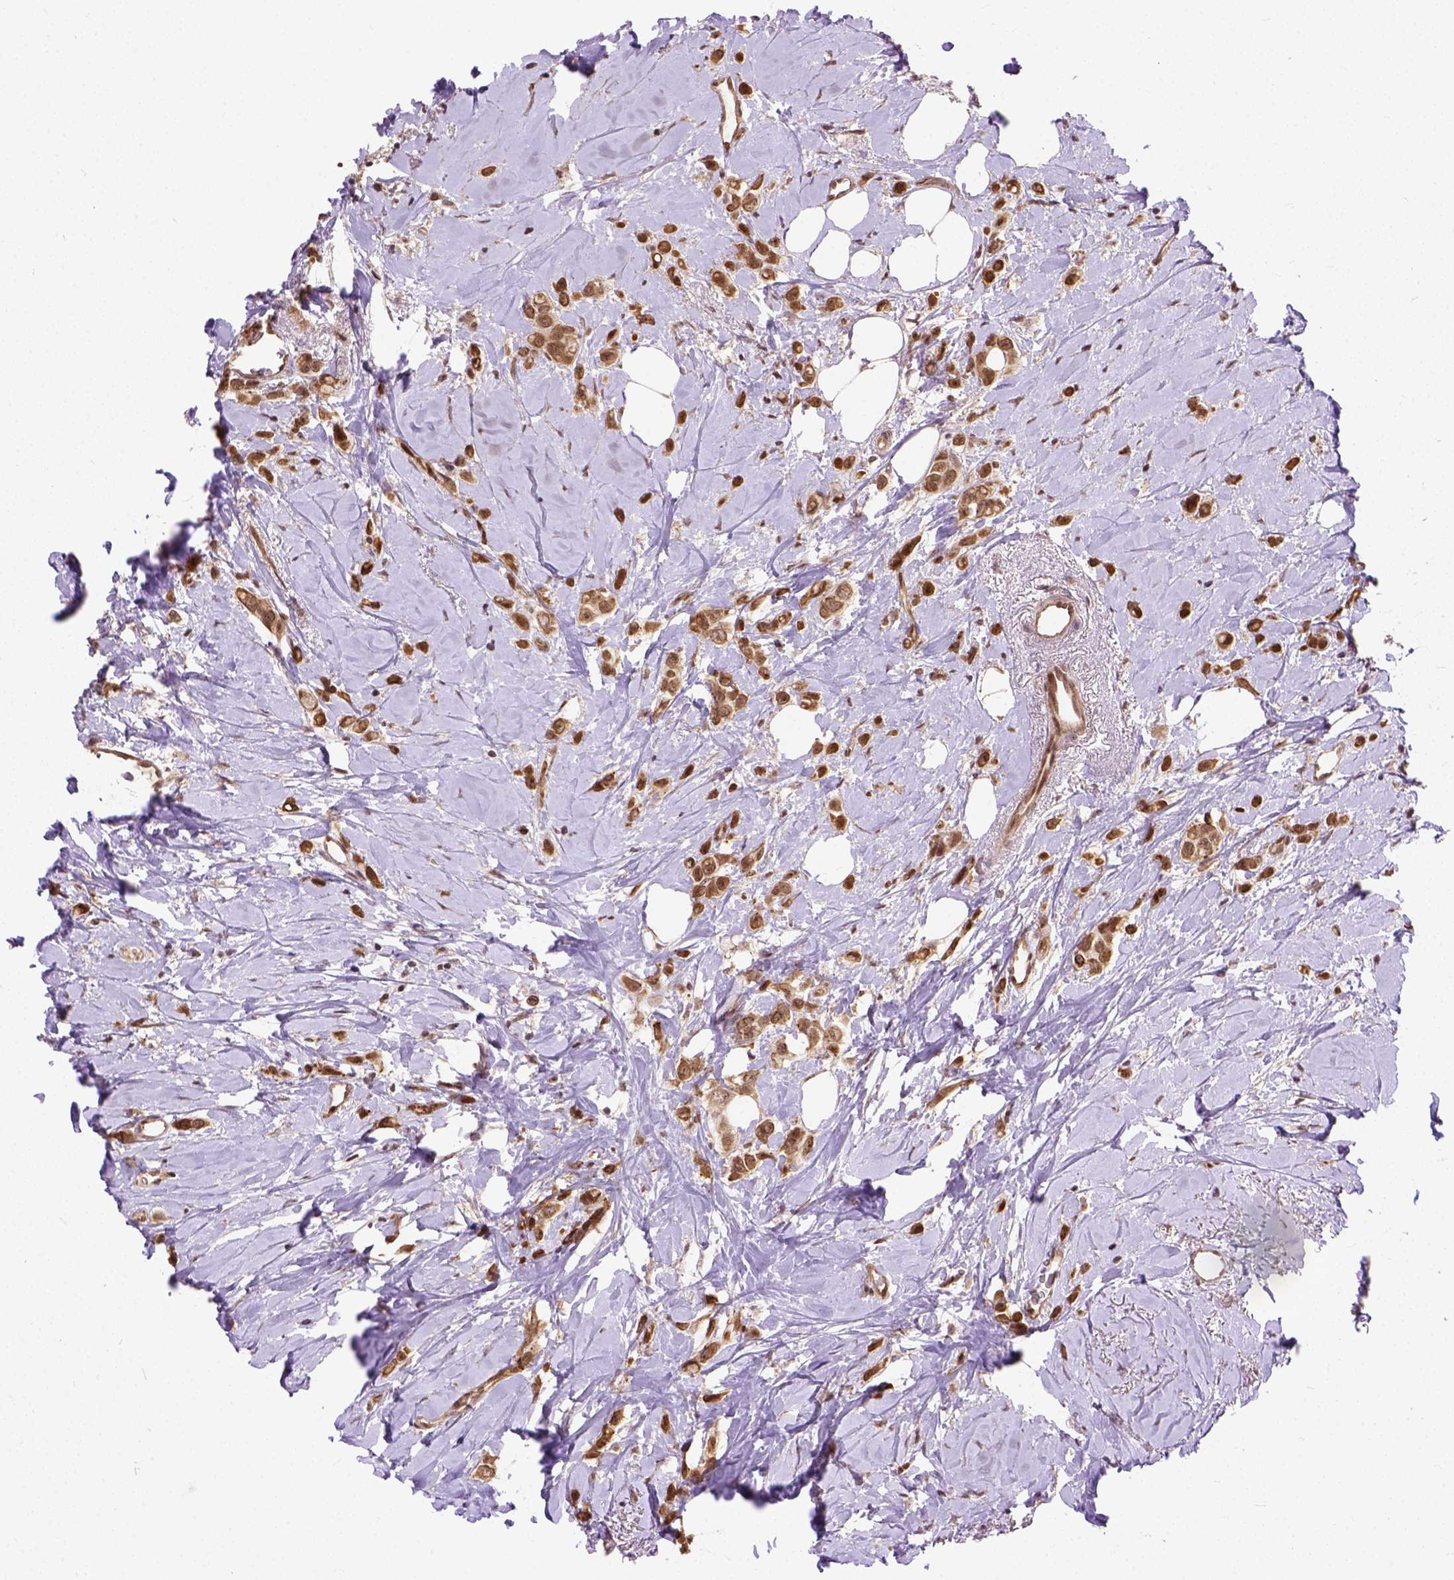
{"staining": {"intensity": "strong", "quantity": ">75%", "location": "nuclear"}, "tissue": "breast cancer", "cell_type": "Tumor cells", "image_type": "cancer", "snomed": [{"axis": "morphology", "description": "Lobular carcinoma"}, {"axis": "topography", "description": "Breast"}], "caption": "Tumor cells demonstrate high levels of strong nuclear positivity in about >75% of cells in human breast cancer (lobular carcinoma). (DAB (3,3'-diaminobenzidine) = brown stain, brightfield microscopy at high magnification).", "gene": "ZNF630", "patient": {"sex": "female", "age": 66}}